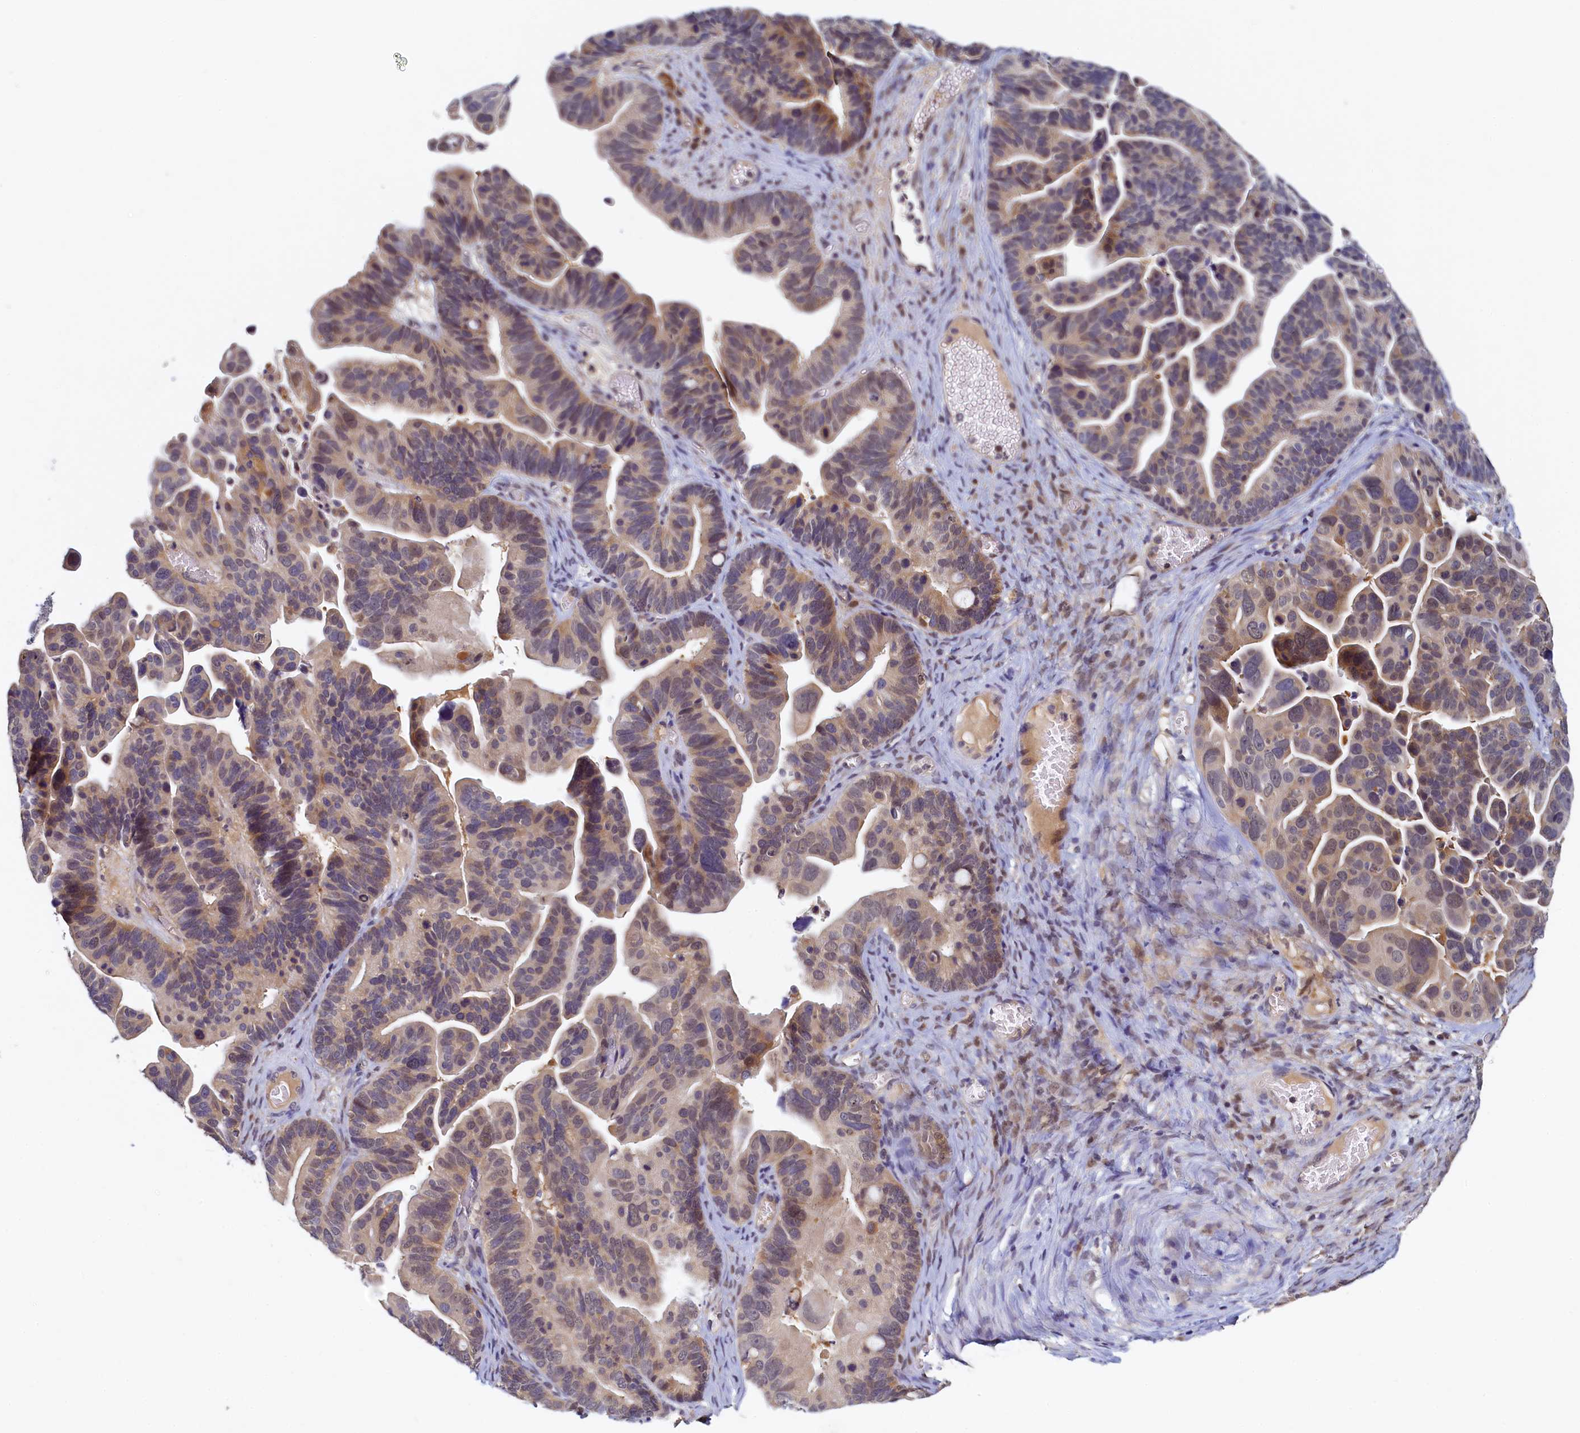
{"staining": {"intensity": "weak", "quantity": "25%-75%", "location": "cytoplasmic/membranous"}, "tissue": "ovarian cancer", "cell_type": "Tumor cells", "image_type": "cancer", "snomed": [{"axis": "morphology", "description": "Cystadenocarcinoma, serous, NOS"}, {"axis": "topography", "description": "Ovary"}], "caption": "Immunohistochemistry image of neoplastic tissue: human ovarian serous cystadenocarcinoma stained using immunohistochemistry (IHC) reveals low levels of weak protein expression localized specifically in the cytoplasmic/membranous of tumor cells, appearing as a cytoplasmic/membranous brown color.", "gene": "PAAF1", "patient": {"sex": "female", "age": 56}}